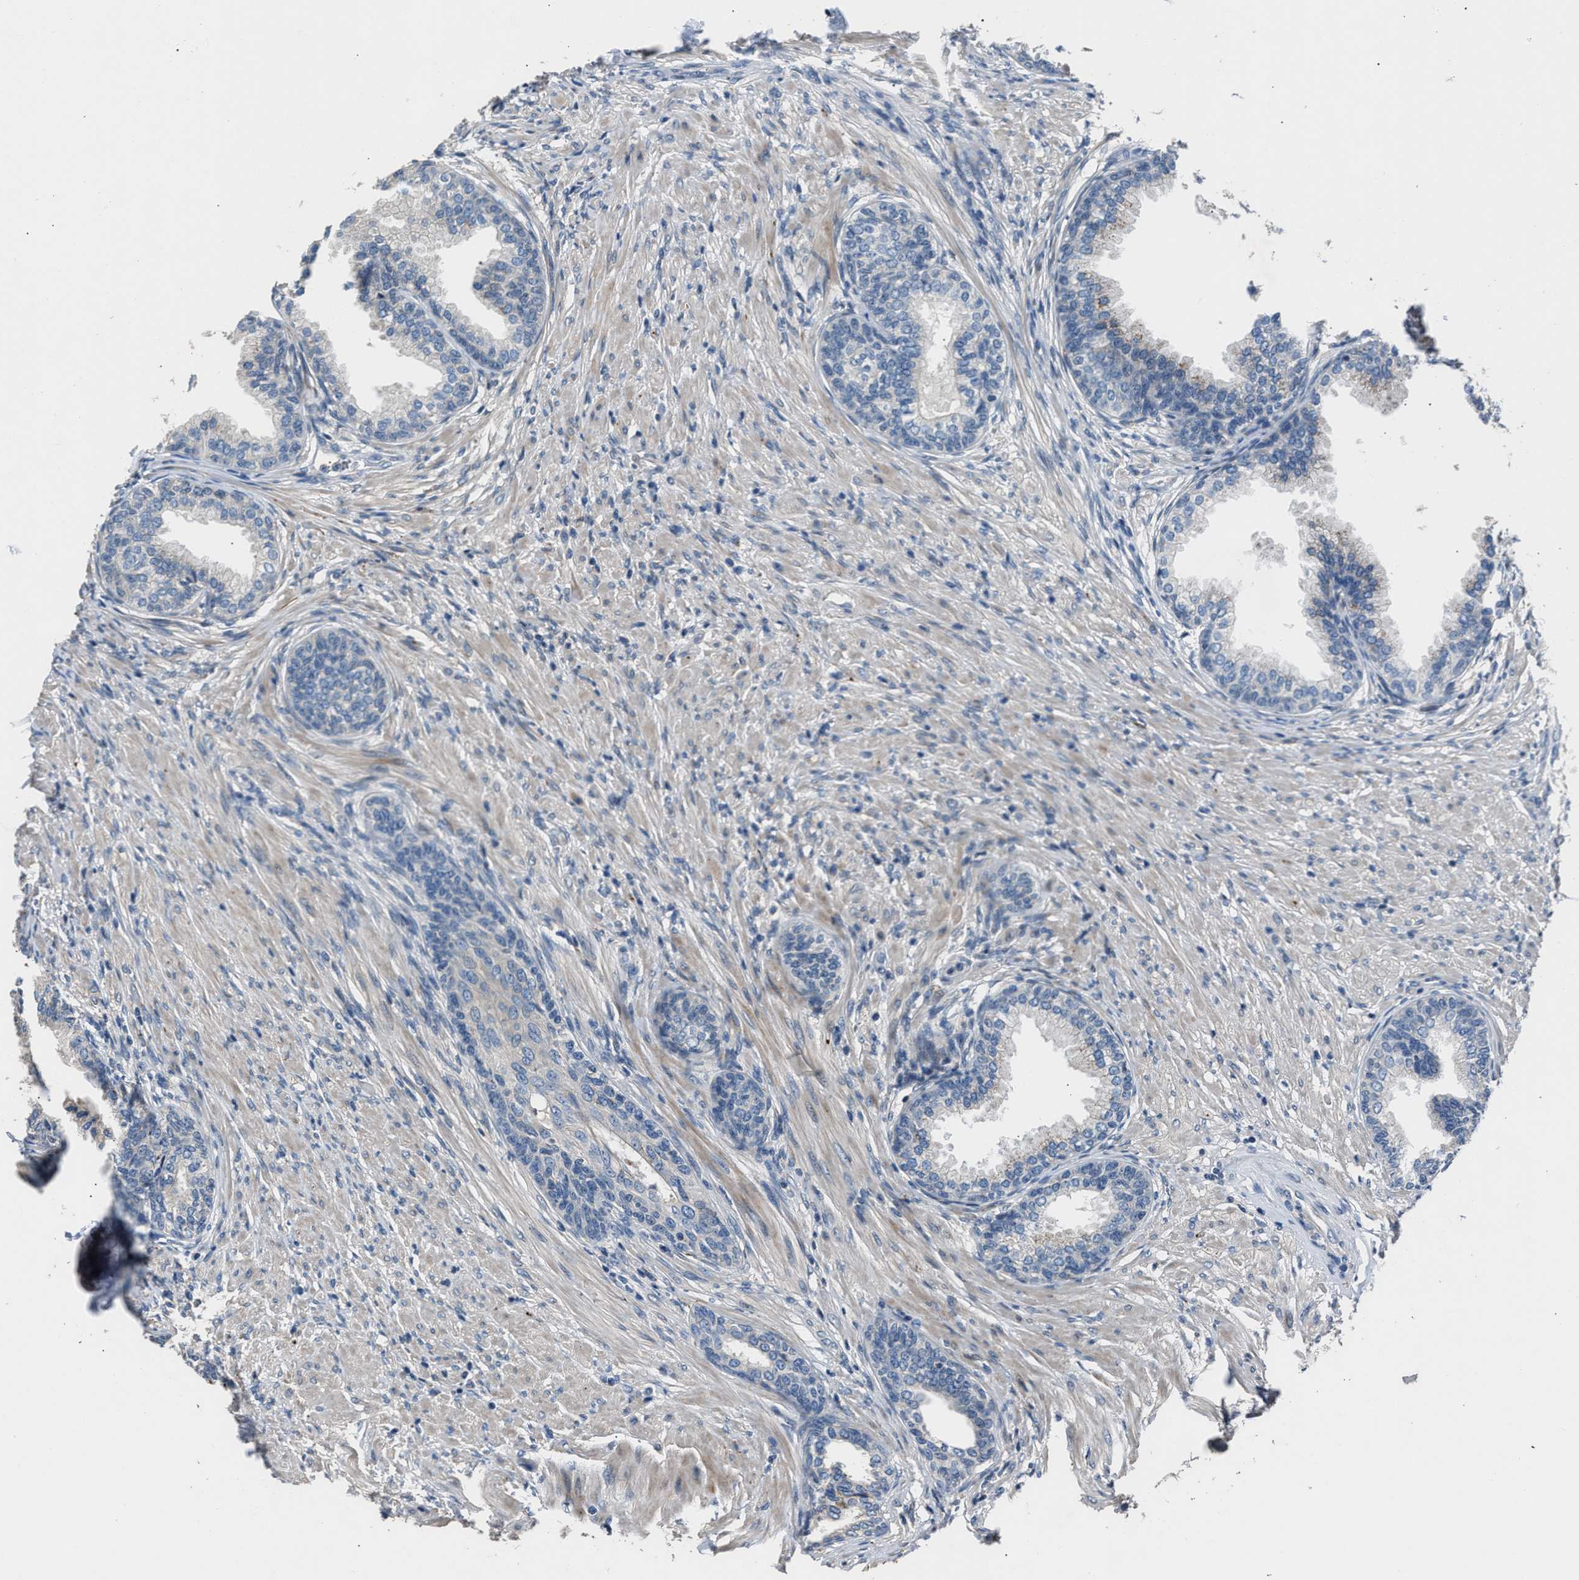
{"staining": {"intensity": "negative", "quantity": "none", "location": "none"}, "tissue": "prostate", "cell_type": "Glandular cells", "image_type": "normal", "snomed": [{"axis": "morphology", "description": "Normal tissue, NOS"}, {"axis": "topography", "description": "Prostate"}], "caption": "Protein analysis of normal prostate demonstrates no significant positivity in glandular cells.", "gene": "DNAJC24", "patient": {"sex": "male", "age": 76}}